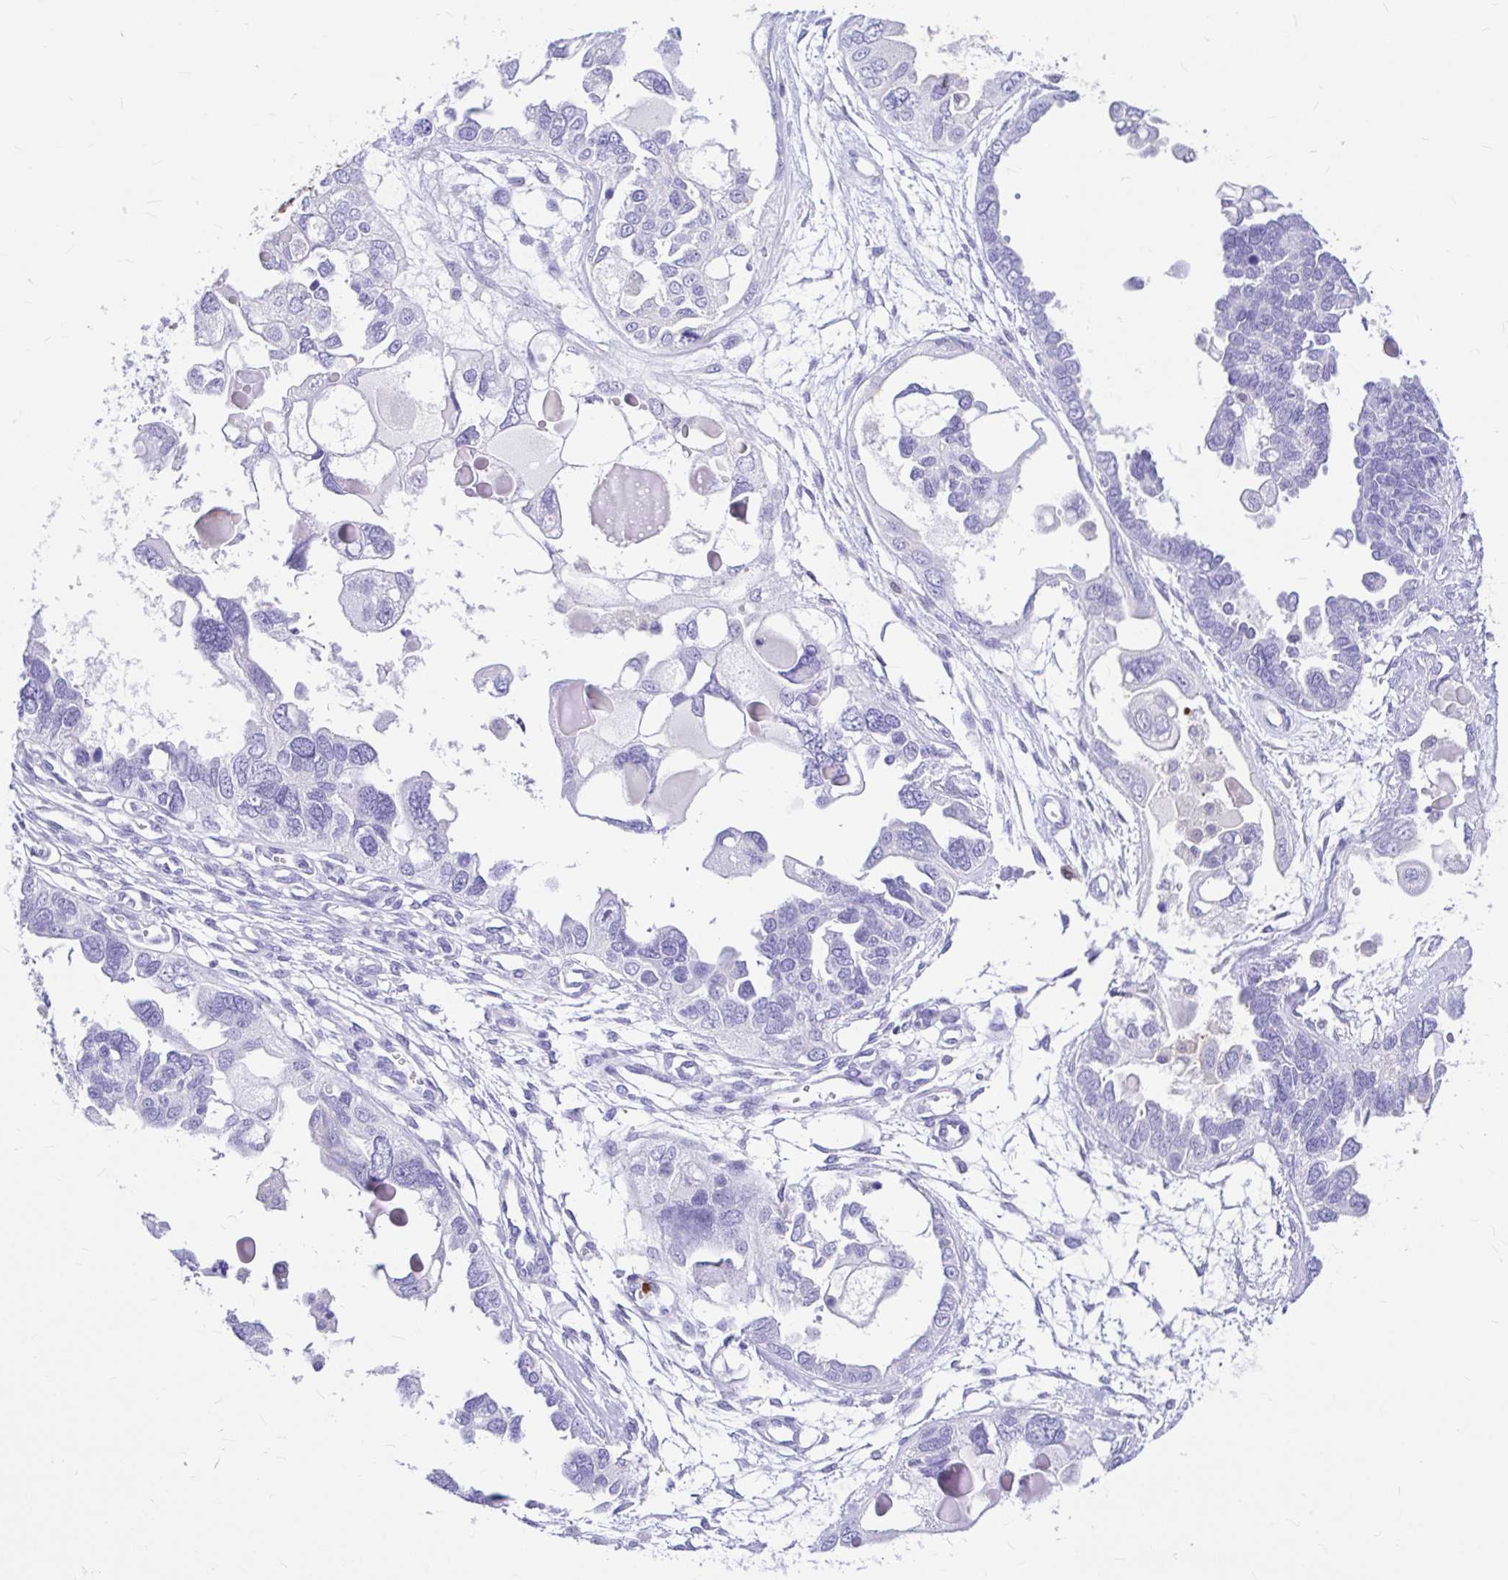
{"staining": {"intensity": "negative", "quantity": "none", "location": "none"}, "tissue": "ovarian cancer", "cell_type": "Tumor cells", "image_type": "cancer", "snomed": [{"axis": "morphology", "description": "Cystadenocarcinoma, serous, NOS"}, {"axis": "topography", "description": "Ovary"}], "caption": "Histopathology image shows no significant protein positivity in tumor cells of ovarian cancer (serous cystadenocarcinoma).", "gene": "CLEC1B", "patient": {"sex": "female", "age": 51}}